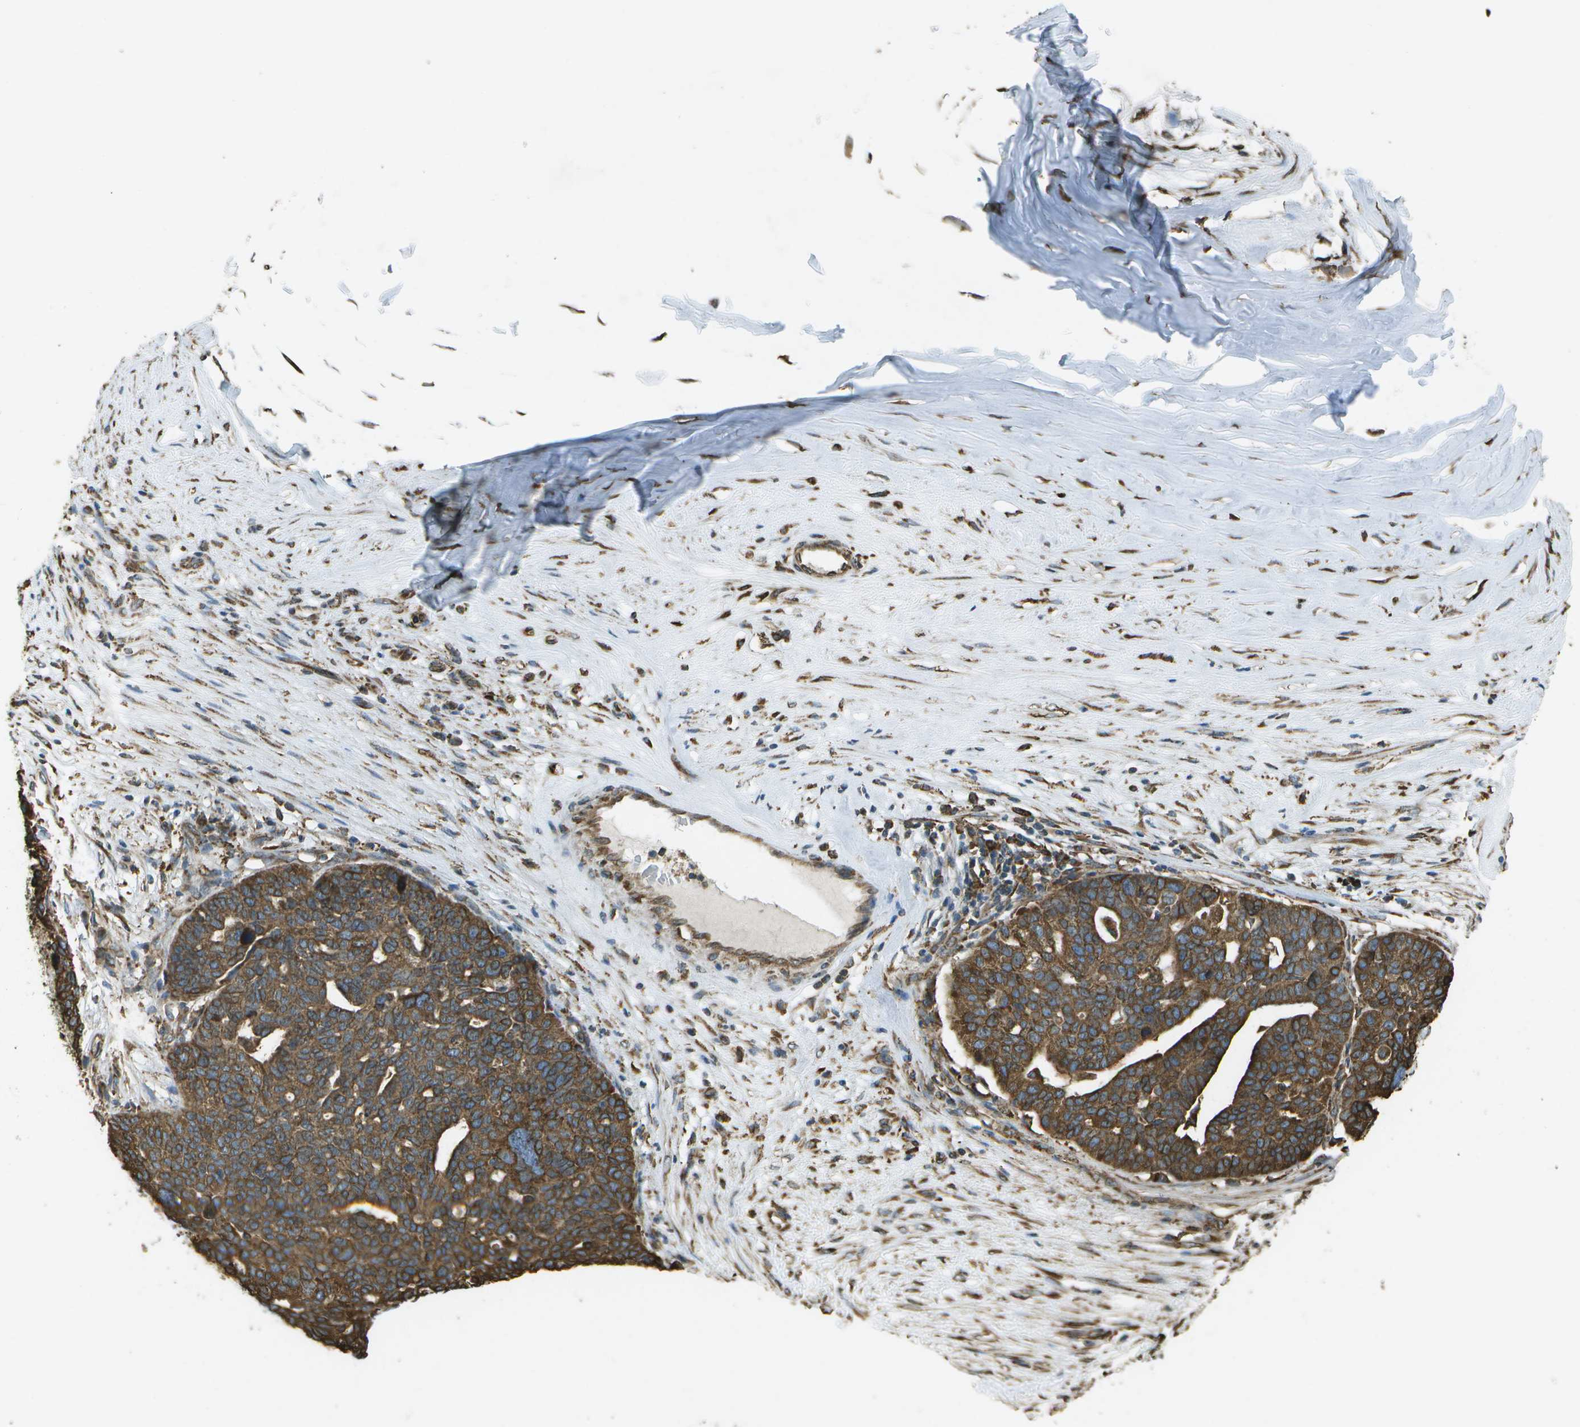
{"staining": {"intensity": "strong", "quantity": ">75%", "location": "cytoplasmic/membranous"}, "tissue": "ovarian cancer", "cell_type": "Tumor cells", "image_type": "cancer", "snomed": [{"axis": "morphology", "description": "Cystadenocarcinoma, serous, NOS"}, {"axis": "topography", "description": "Ovary"}], "caption": "An image showing strong cytoplasmic/membranous staining in approximately >75% of tumor cells in ovarian cancer (serous cystadenocarcinoma), as visualized by brown immunohistochemical staining.", "gene": "PDIA4", "patient": {"sex": "female", "age": 59}}